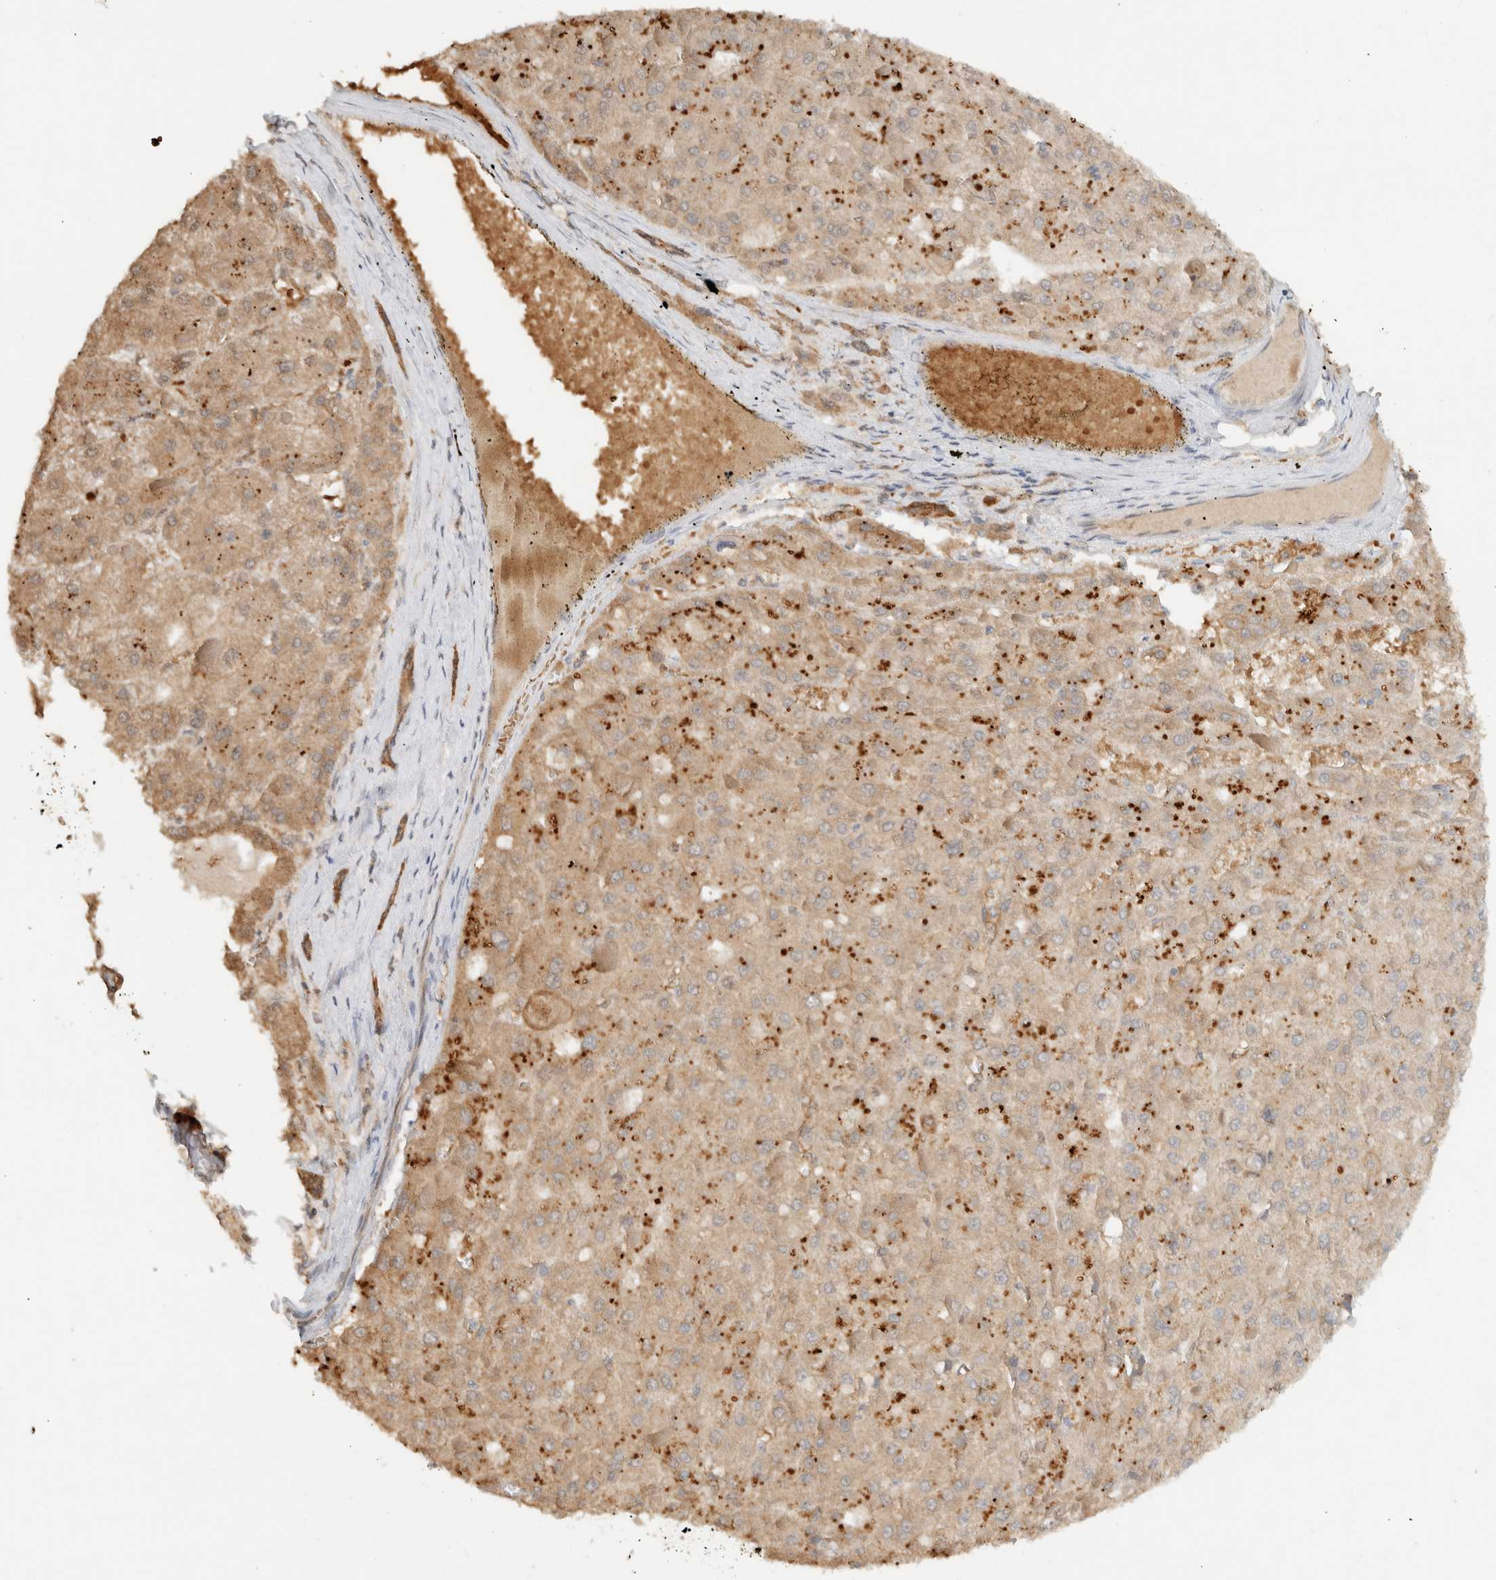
{"staining": {"intensity": "moderate", "quantity": ">75%", "location": "cytoplasmic/membranous"}, "tissue": "liver cancer", "cell_type": "Tumor cells", "image_type": "cancer", "snomed": [{"axis": "morphology", "description": "Carcinoma, Hepatocellular, NOS"}, {"axis": "topography", "description": "Liver"}], "caption": "Liver cancer tissue reveals moderate cytoplasmic/membranous staining in about >75% of tumor cells, visualized by immunohistochemistry. (DAB IHC with brightfield microscopy, high magnification).", "gene": "CA13", "patient": {"sex": "female", "age": 73}}